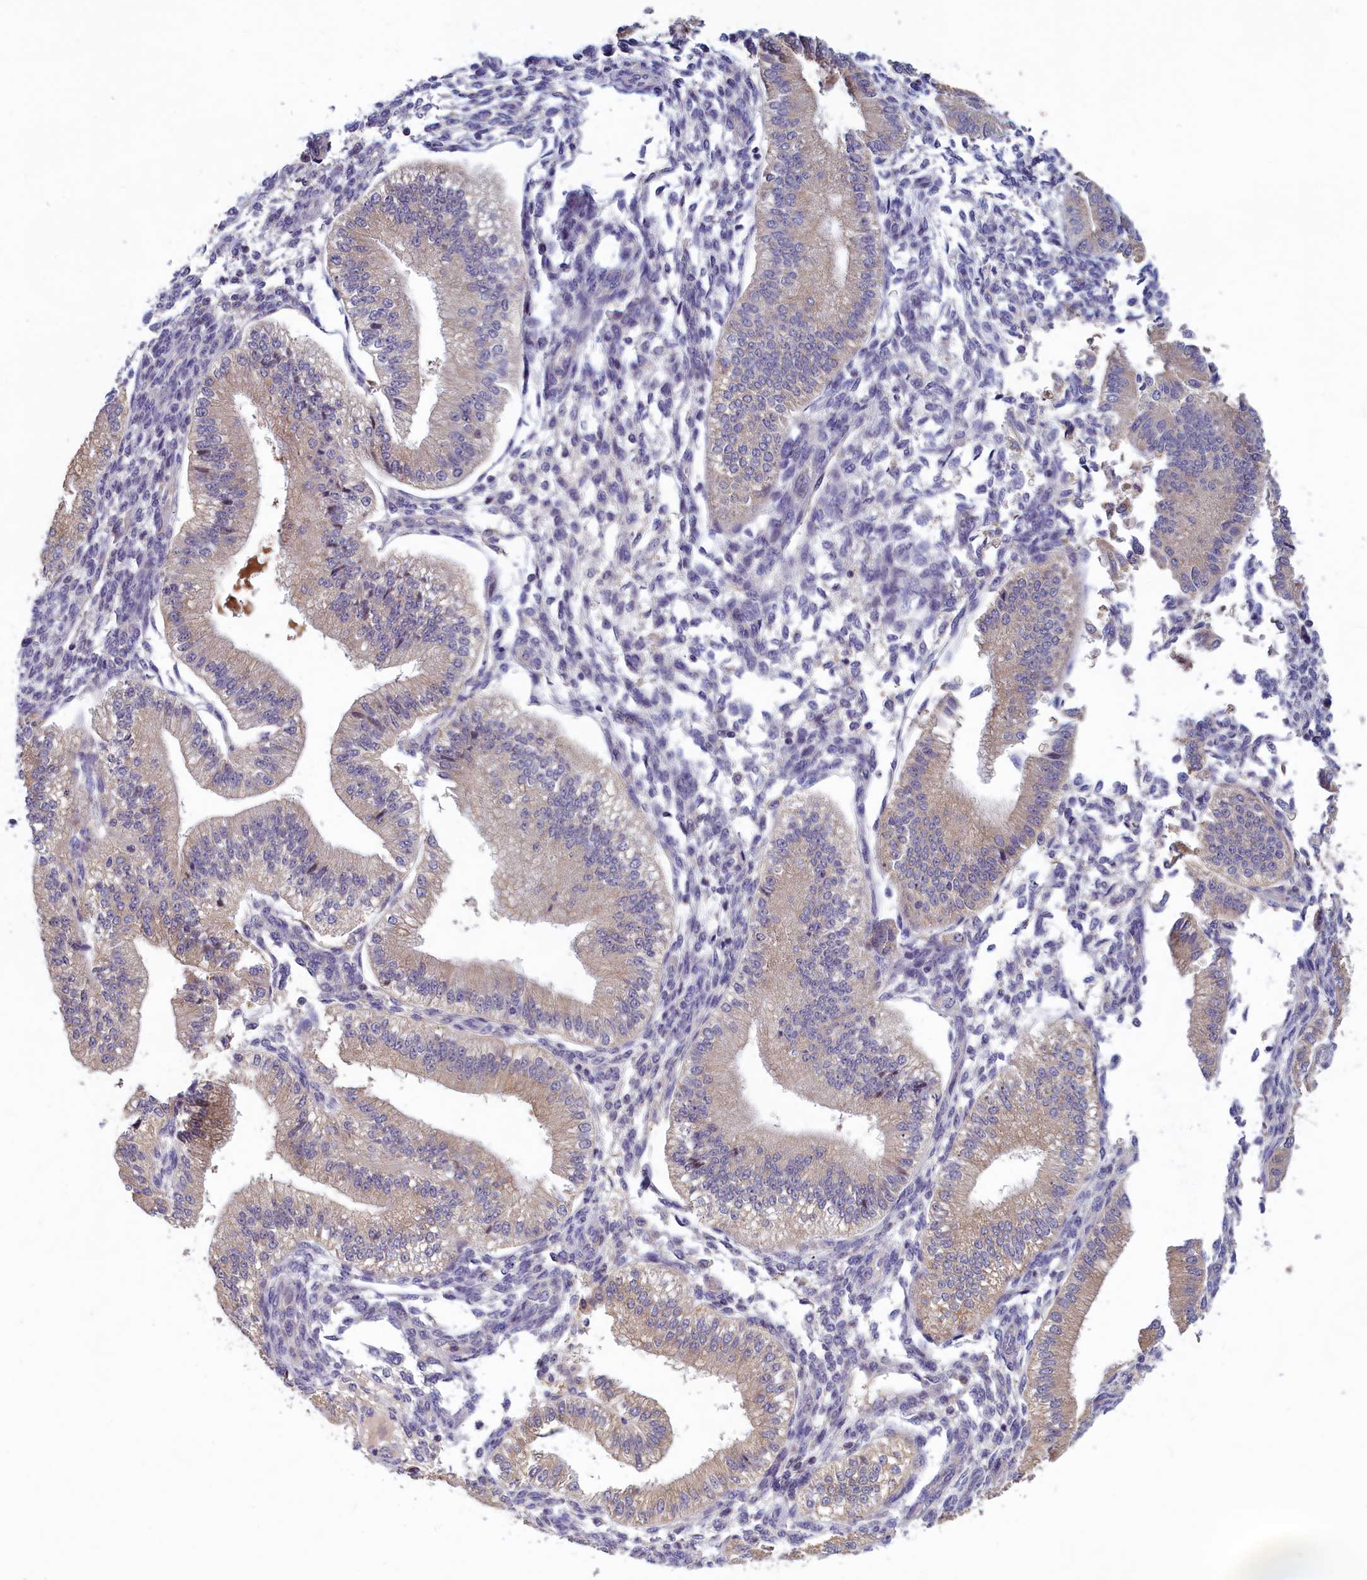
{"staining": {"intensity": "negative", "quantity": "none", "location": "none"}, "tissue": "endometrium", "cell_type": "Cells in endometrial stroma", "image_type": "normal", "snomed": [{"axis": "morphology", "description": "Normal tissue, NOS"}, {"axis": "topography", "description": "Endometrium"}], "caption": "Immunohistochemistry (IHC) of unremarkable human endometrium exhibits no expression in cells in endometrial stroma. Brightfield microscopy of immunohistochemistry stained with DAB (3,3'-diaminobenzidine) (brown) and hematoxylin (blue), captured at high magnification.", "gene": "HECA", "patient": {"sex": "female", "age": 39}}